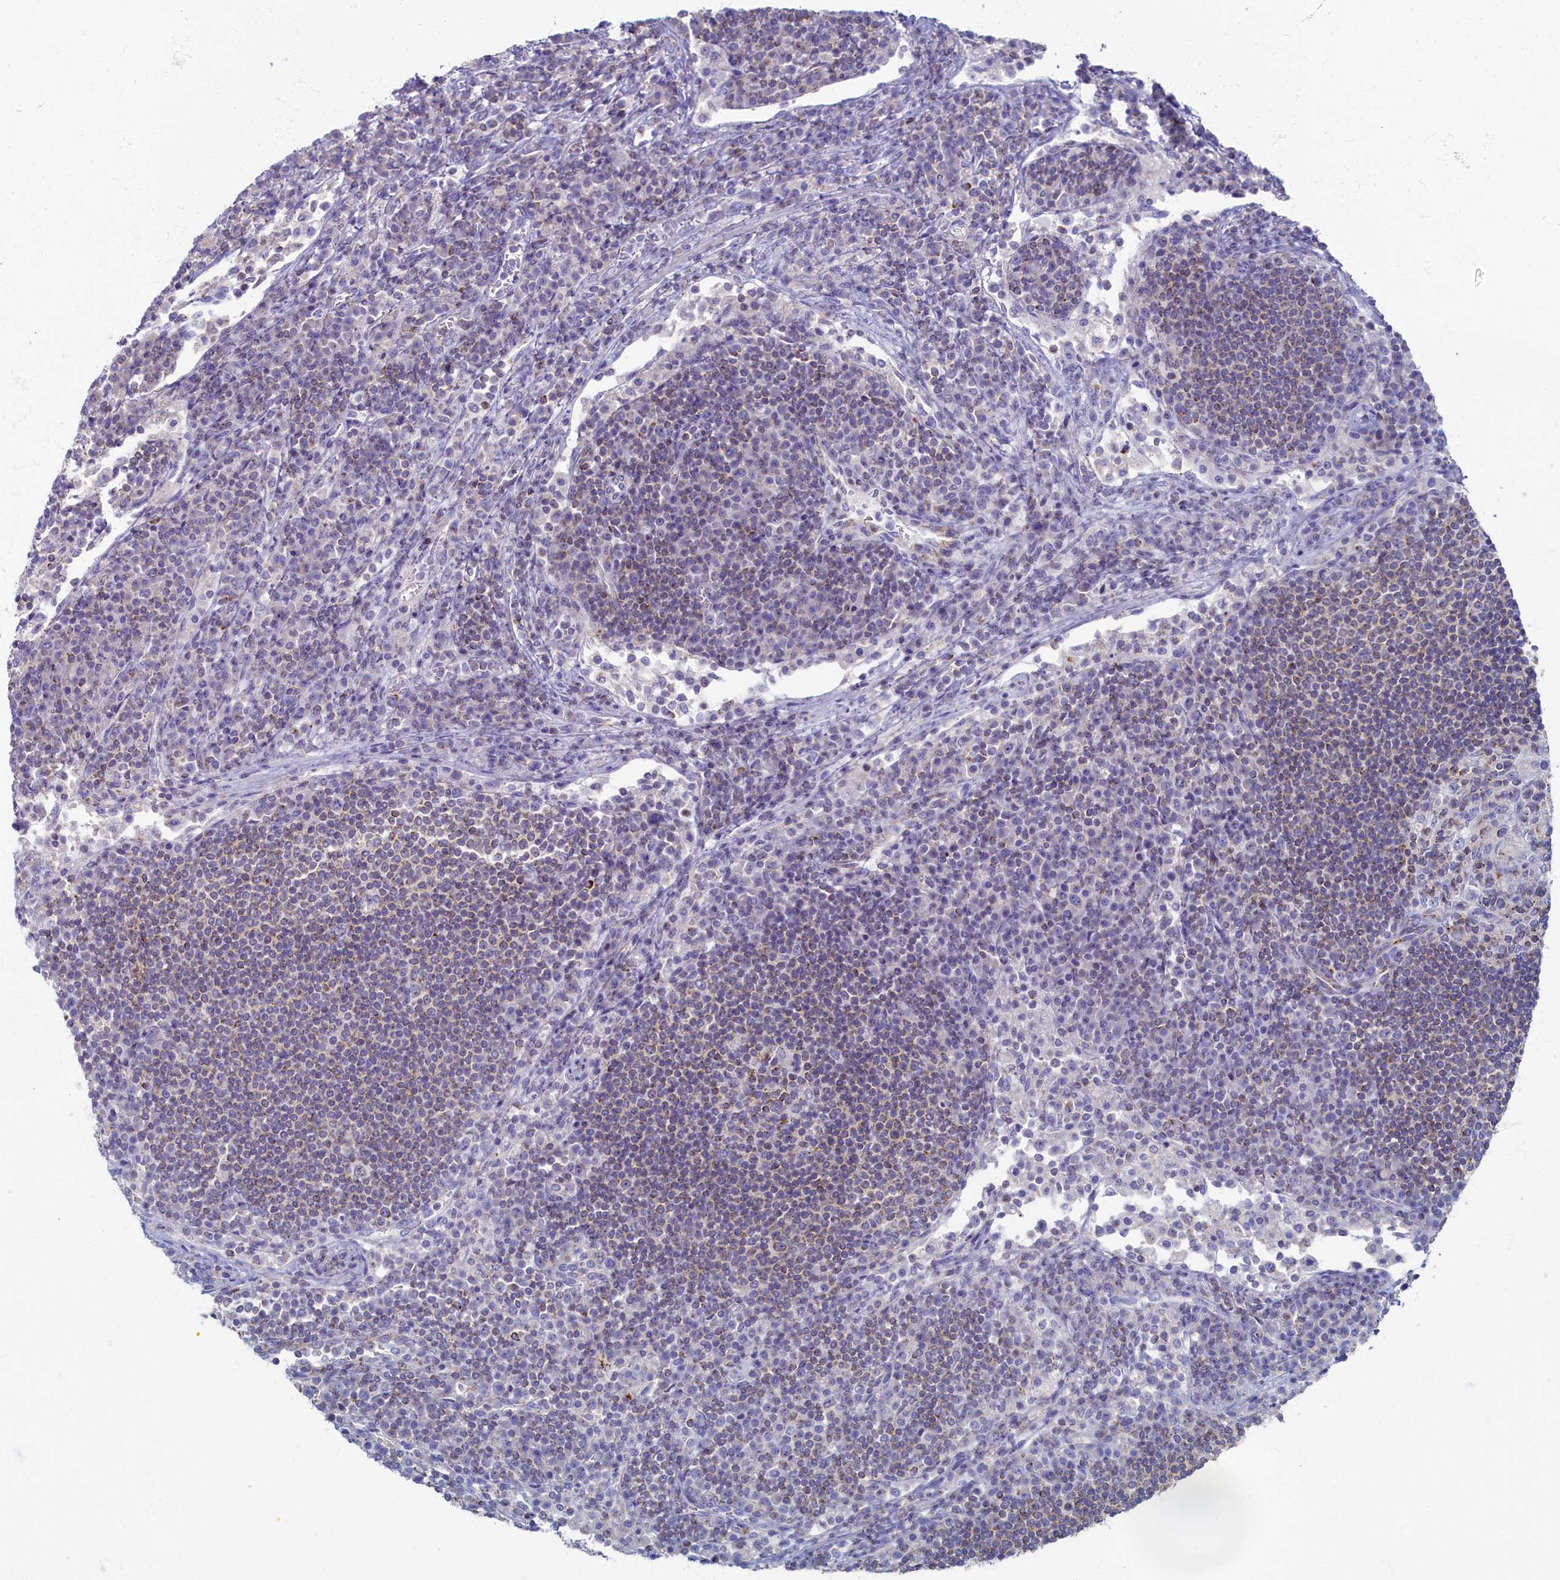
{"staining": {"intensity": "moderate", "quantity": "<25%", "location": "cytoplasmic/membranous"}, "tissue": "lymph node", "cell_type": "Germinal center cells", "image_type": "normal", "snomed": [{"axis": "morphology", "description": "Normal tissue, NOS"}, {"axis": "topography", "description": "Lymph node"}], "caption": "Moderate cytoplasmic/membranous staining for a protein is seen in approximately <25% of germinal center cells of normal lymph node using immunohistochemistry.", "gene": "OCIAD2", "patient": {"sex": "female", "age": 53}}